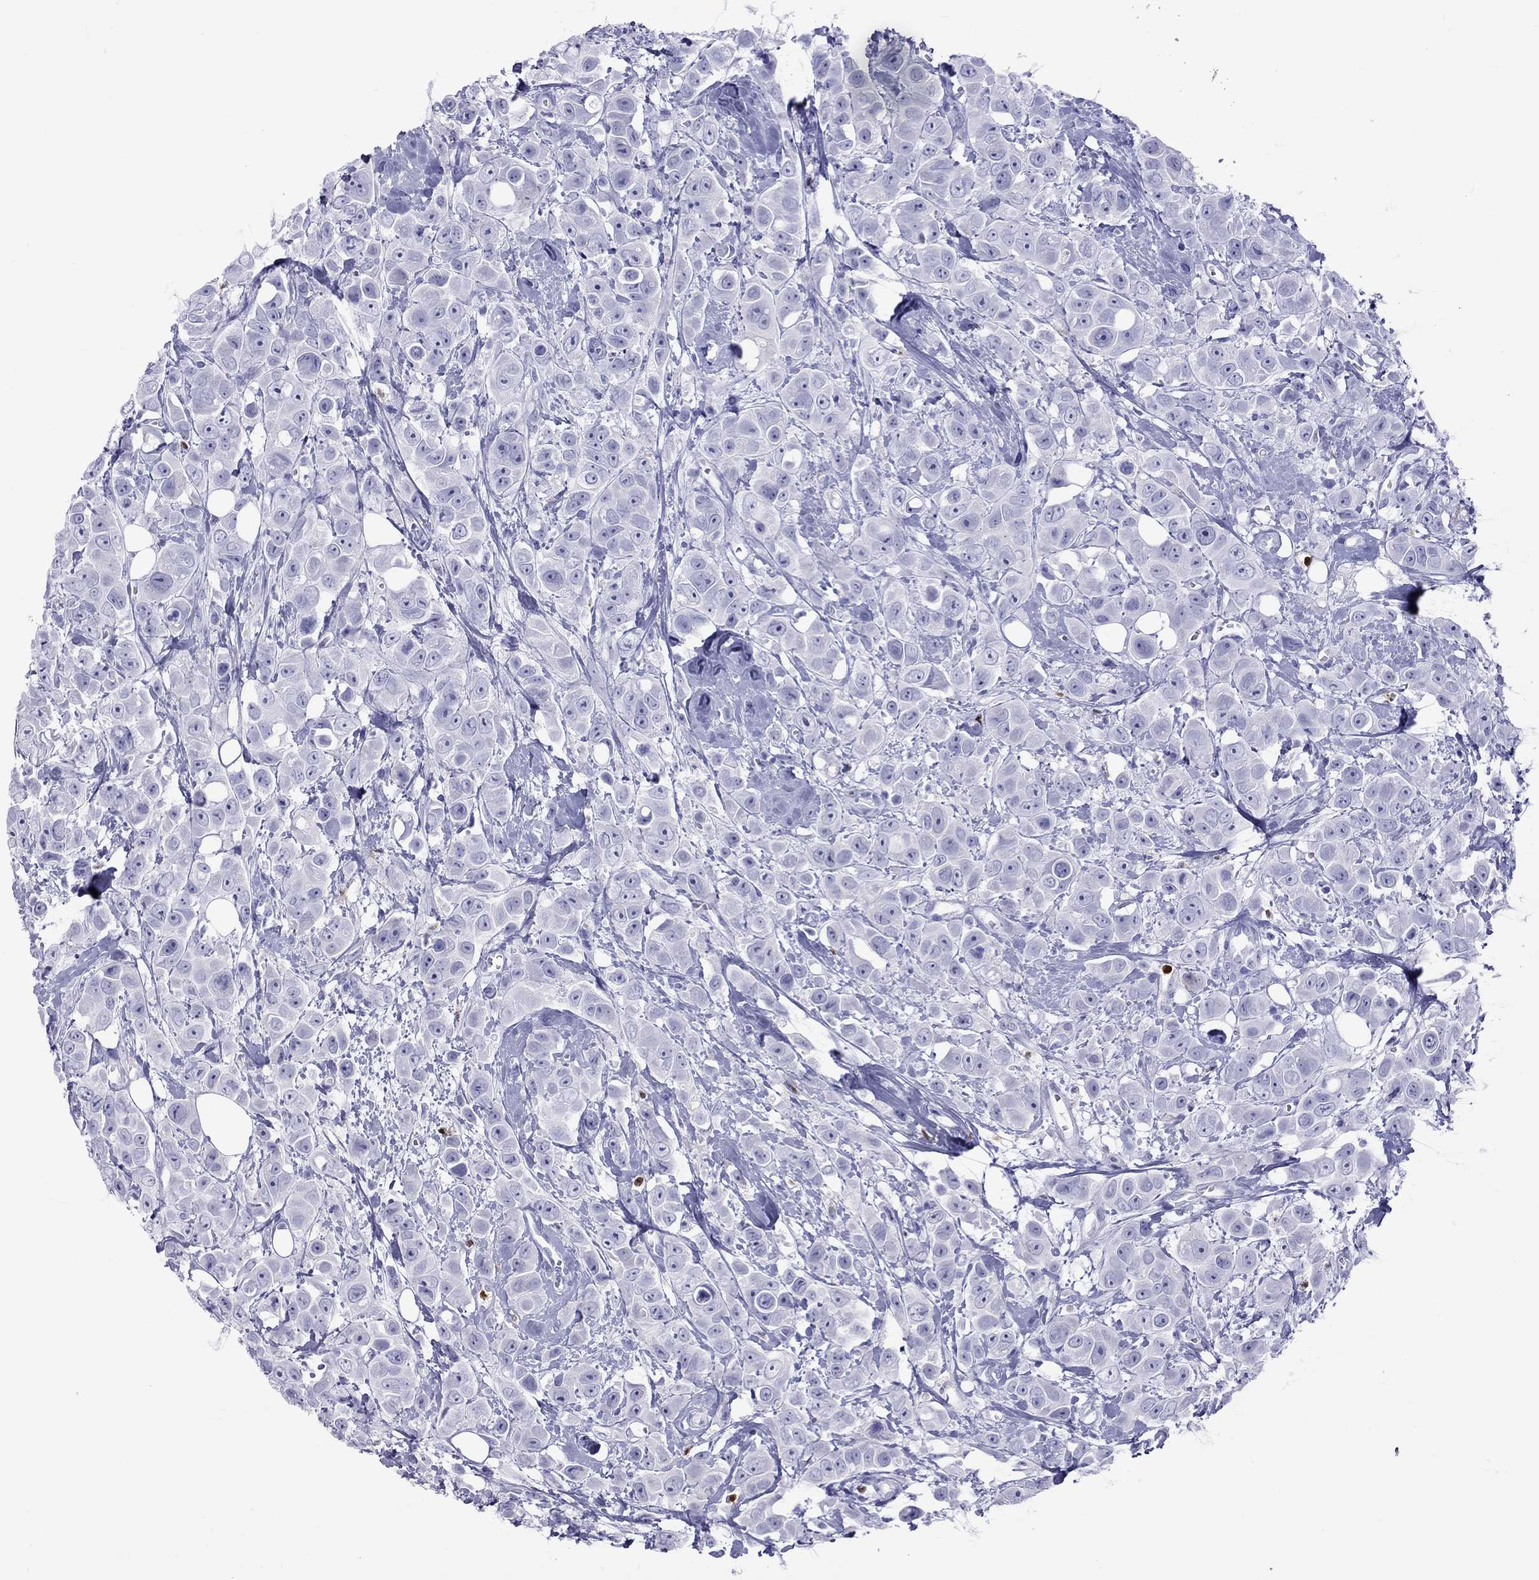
{"staining": {"intensity": "negative", "quantity": "none", "location": "none"}, "tissue": "breast cancer", "cell_type": "Tumor cells", "image_type": "cancer", "snomed": [{"axis": "morphology", "description": "Duct carcinoma"}, {"axis": "topography", "description": "Breast"}], "caption": "IHC of human breast infiltrating ductal carcinoma exhibits no staining in tumor cells.", "gene": "SLAMF1", "patient": {"sex": "female", "age": 35}}